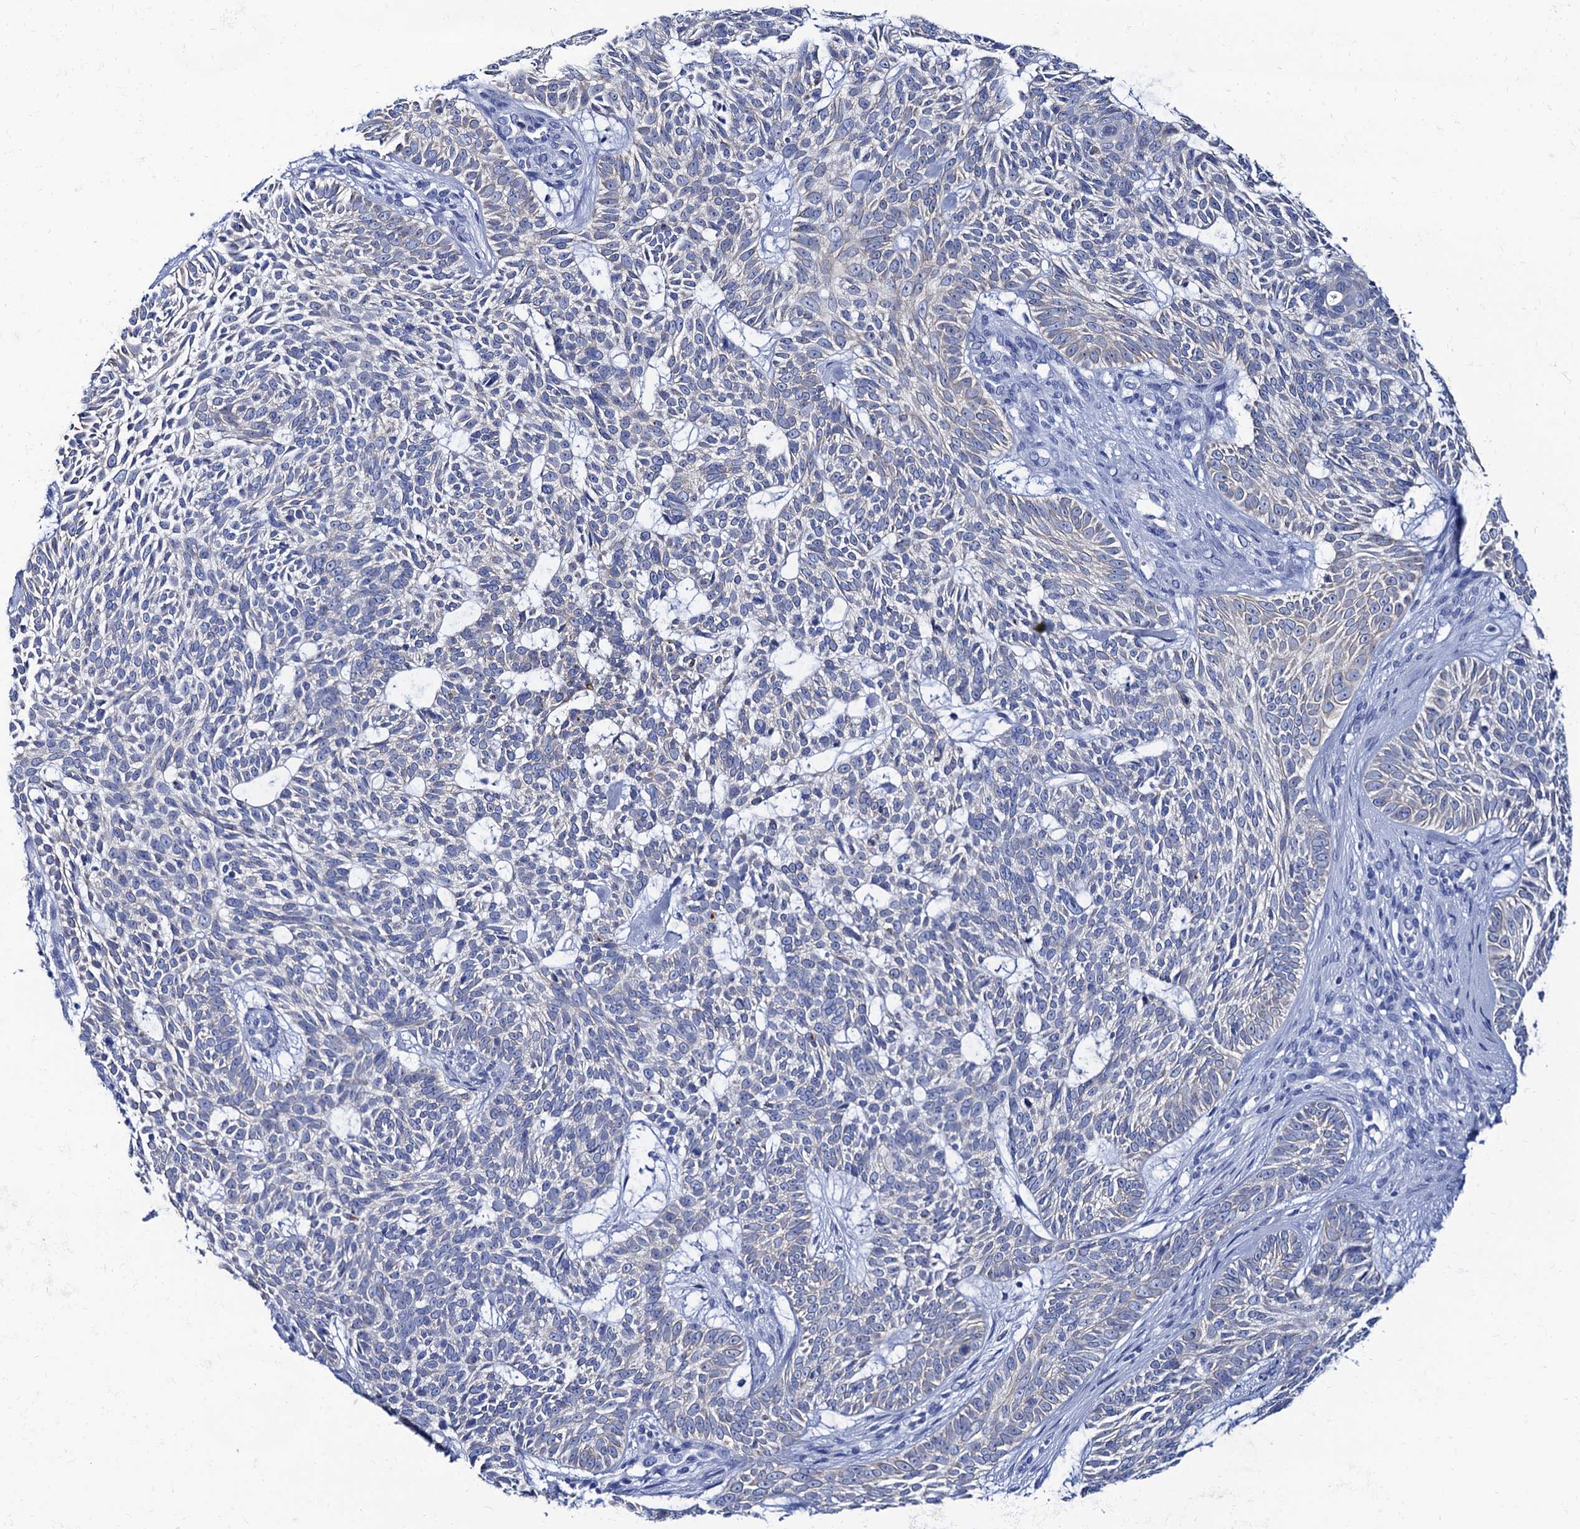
{"staining": {"intensity": "negative", "quantity": "none", "location": "none"}, "tissue": "skin cancer", "cell_type": "Tumor cells", "image_type": "cancer", "snomed": [{"axis": "morphology", "description": "Basal cell carcinoma"}, {"axis": "topography", "description": "Skin"}], "caption": "An immunohistochemistry (IHC) image of skin basal cell carcinoma is shown. There is no staining in tumor cells of skin basal cell carcinoma. Brightfield microscopy of immunohistochemistry (IHC) stained with DAB (brown) and hematoxylin (blue), captured at high magnification.", "gene": "RAB3IP", "patient": {"sex": "male", "age": 75}}